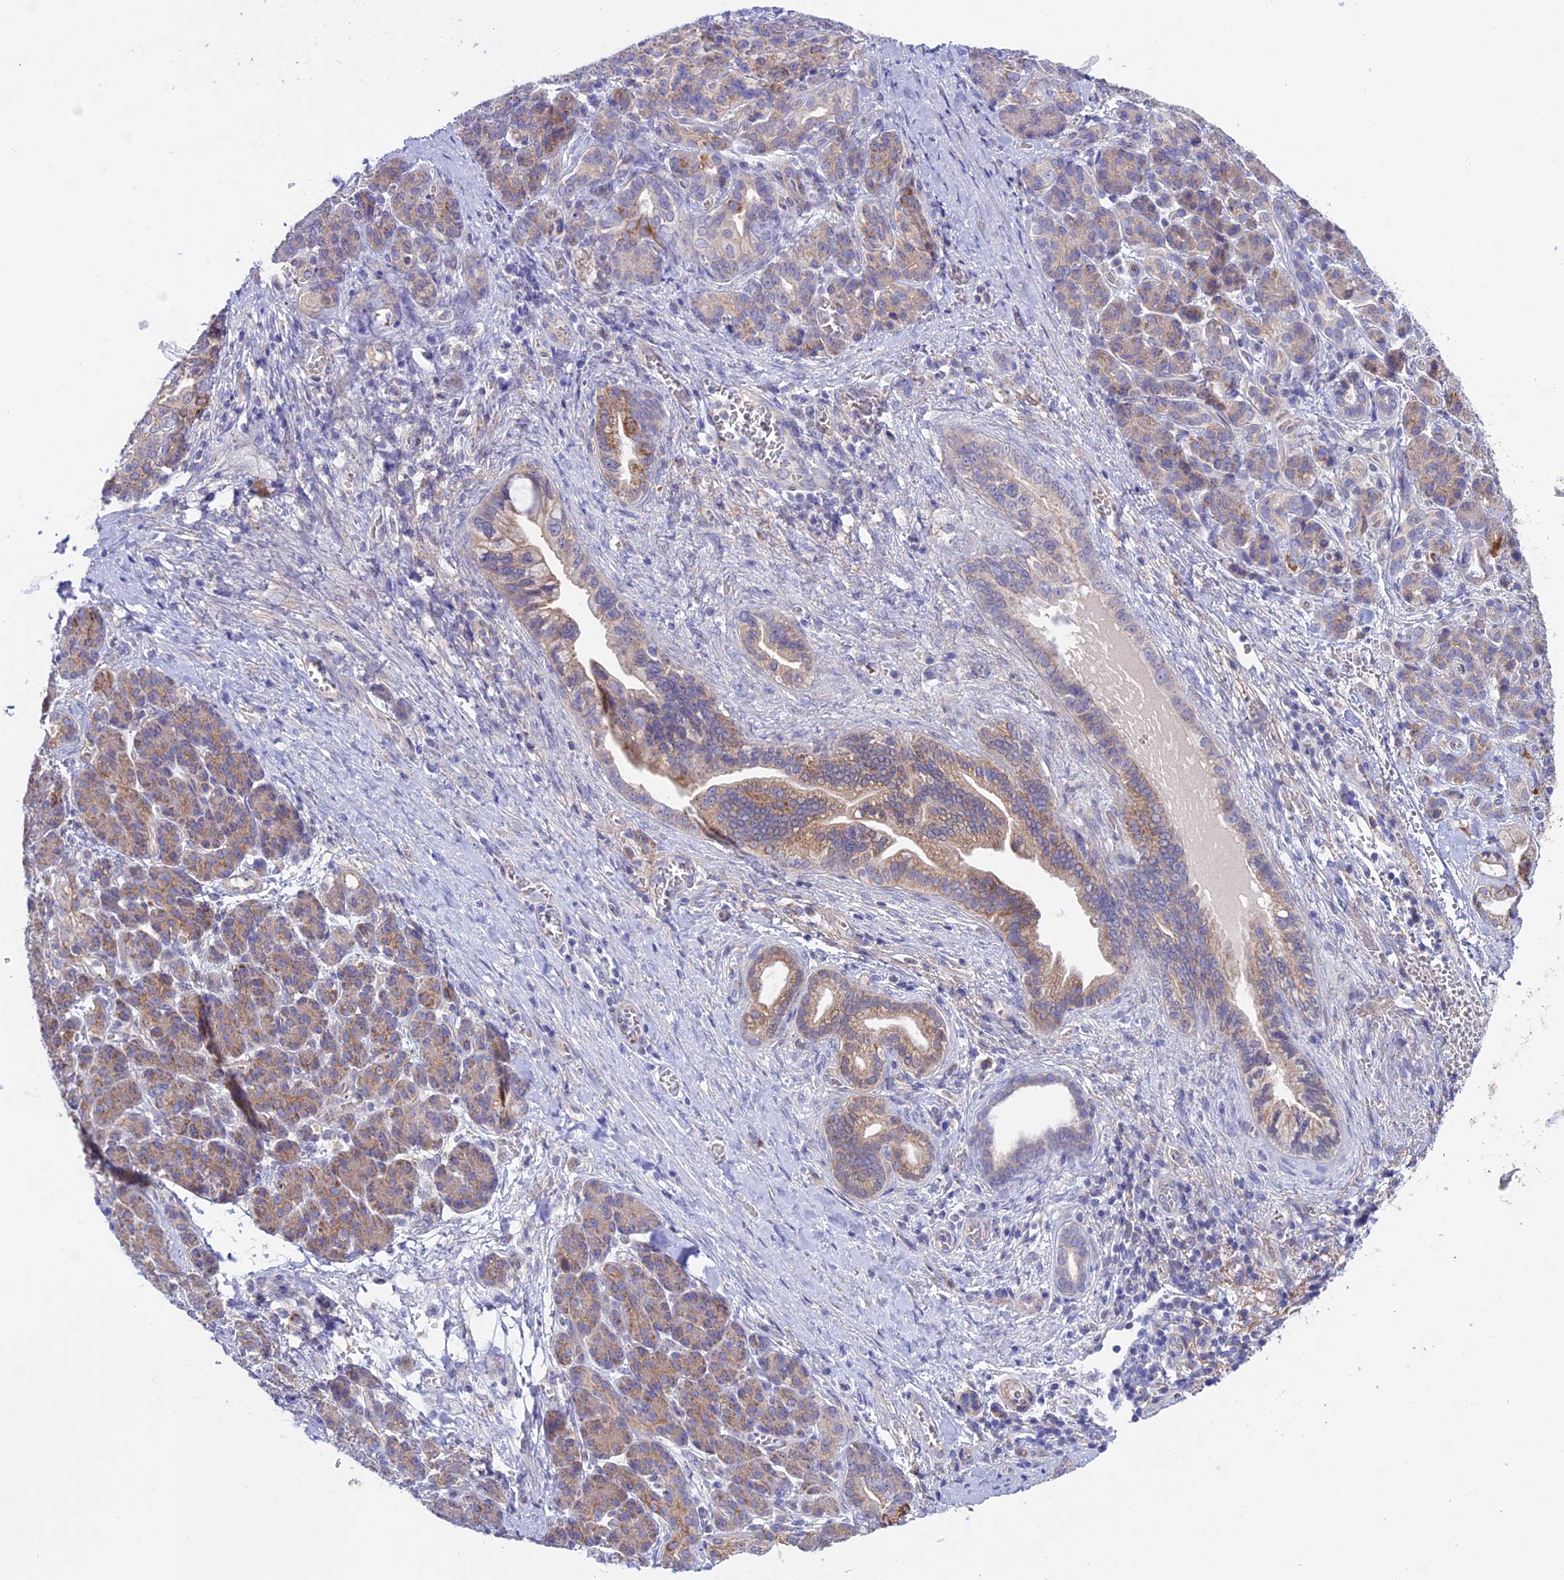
{"staining": {"intensity": "moderate", "quantity": "<25%", "location": "cytoplasmic/membranous"}, "tissue": "pancreatic cancer", "cell_type": "Tumor cells", "image_type": "cancer", "snomed": [{"axis": "morphology", "description": "Adenocarcinoma, NOS"}, {"axis": "topography", "description": "Pancreas"}], "caption": "This micrograph shows immunohistochemistry (IHC) staining of pancreatic adenocarcinoma, with low moderate cytoplasmic/membranous positivity in approximately <25% of tumor cells.", "gene": "ETFDH", "patient": {"sex": "male", "age": 59}}